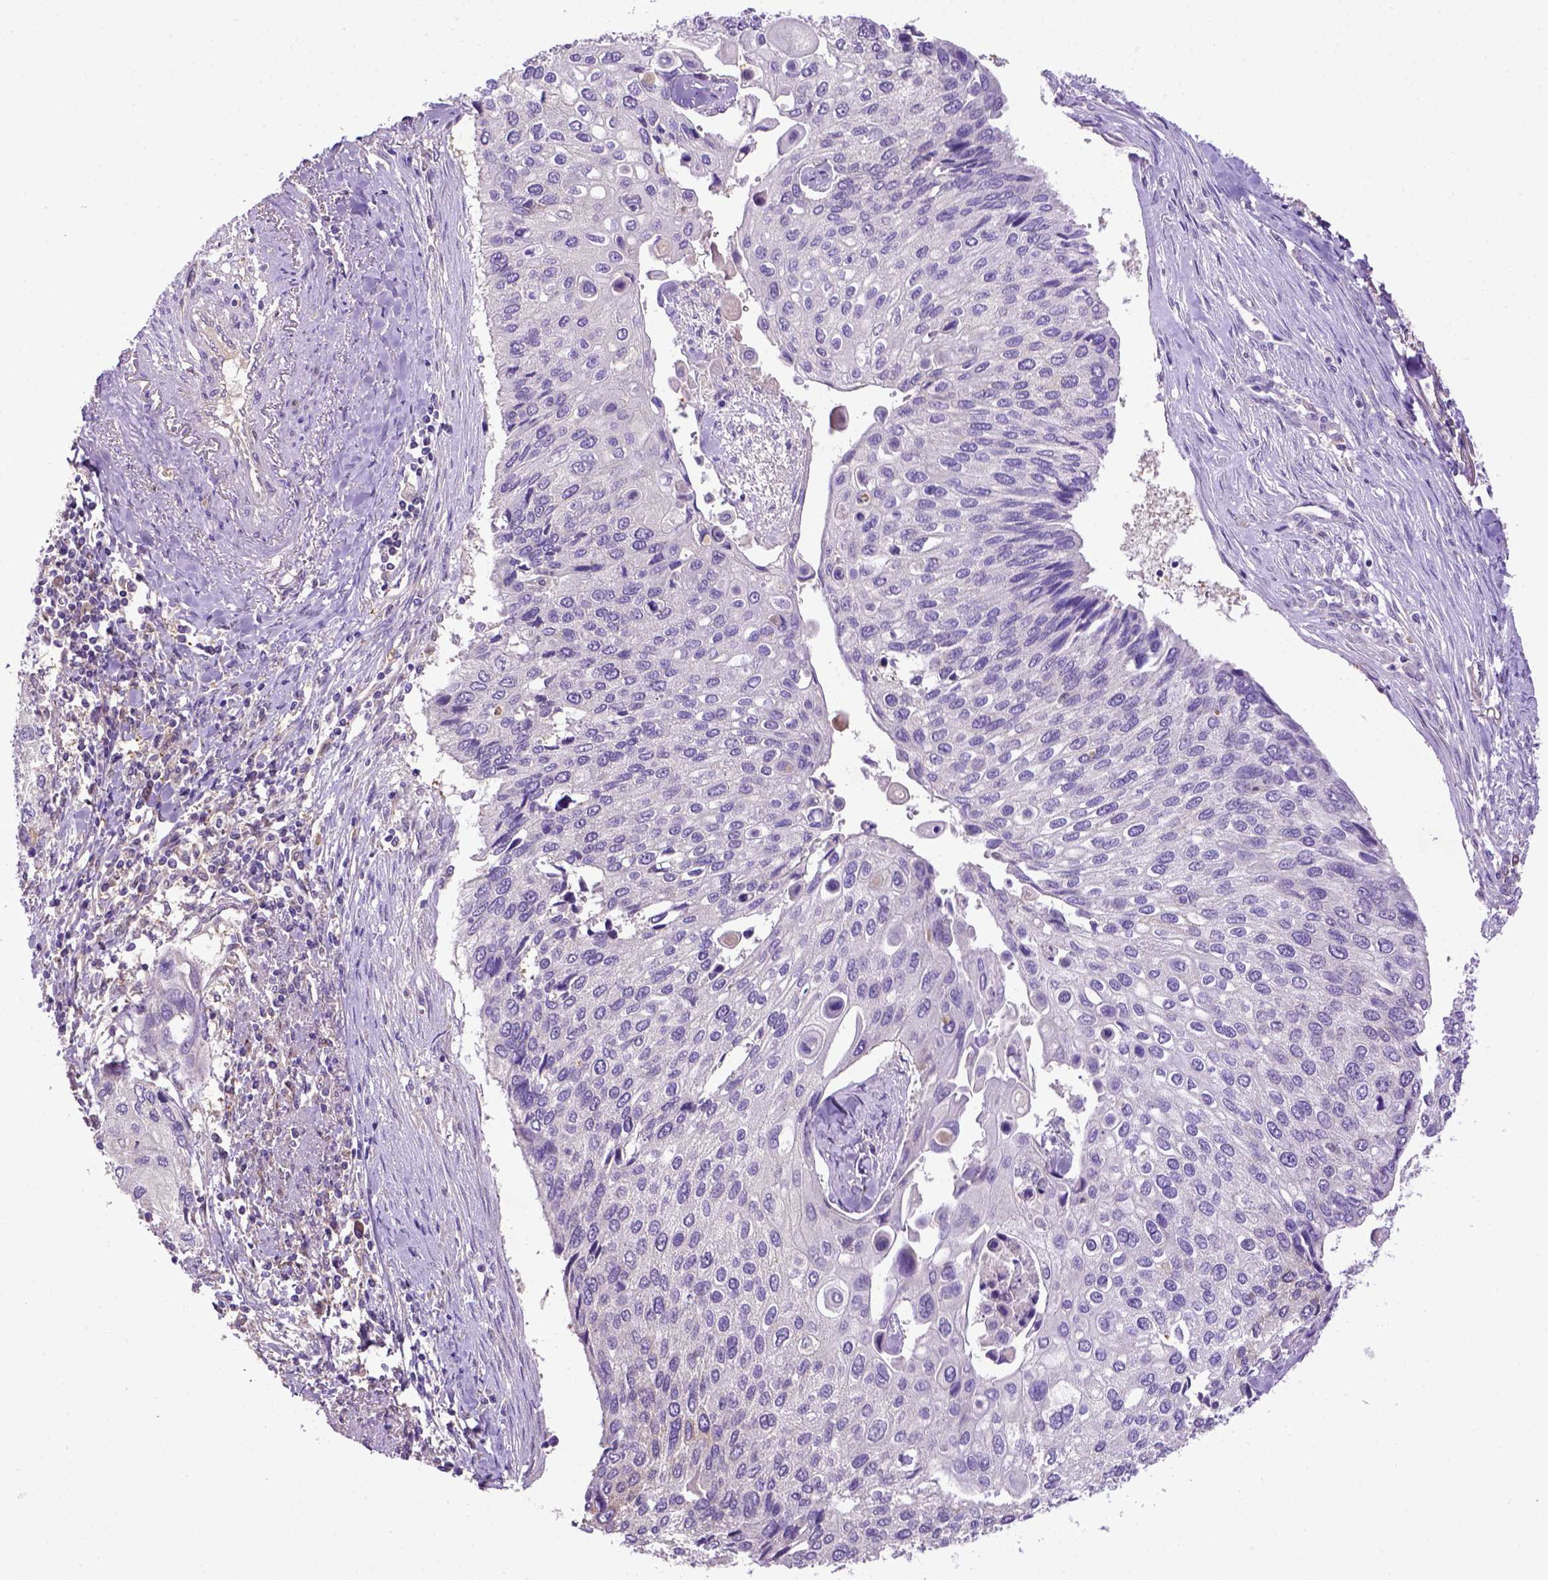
{"staining": {"intensity": "negative", "quantity": "none", "location": "none"}, "tissue": "lung cancer", "cell_type": "Tumor cells", "image_type": "cancer", "snomed": [{"axis": "morphology", "description": "Squamous cell carcinoma, NOS"}, {"axis": "morphology", "description": "Squamous cell carcinoma, metastatic, NOS"}, {"axis": "topography", "description": "Lung"}], "caption": "Tumor cells show no significant protein positivity in lung cancer.", "gene": "DEPDC1B", "patient": {"sex": "male", "age": 63}}